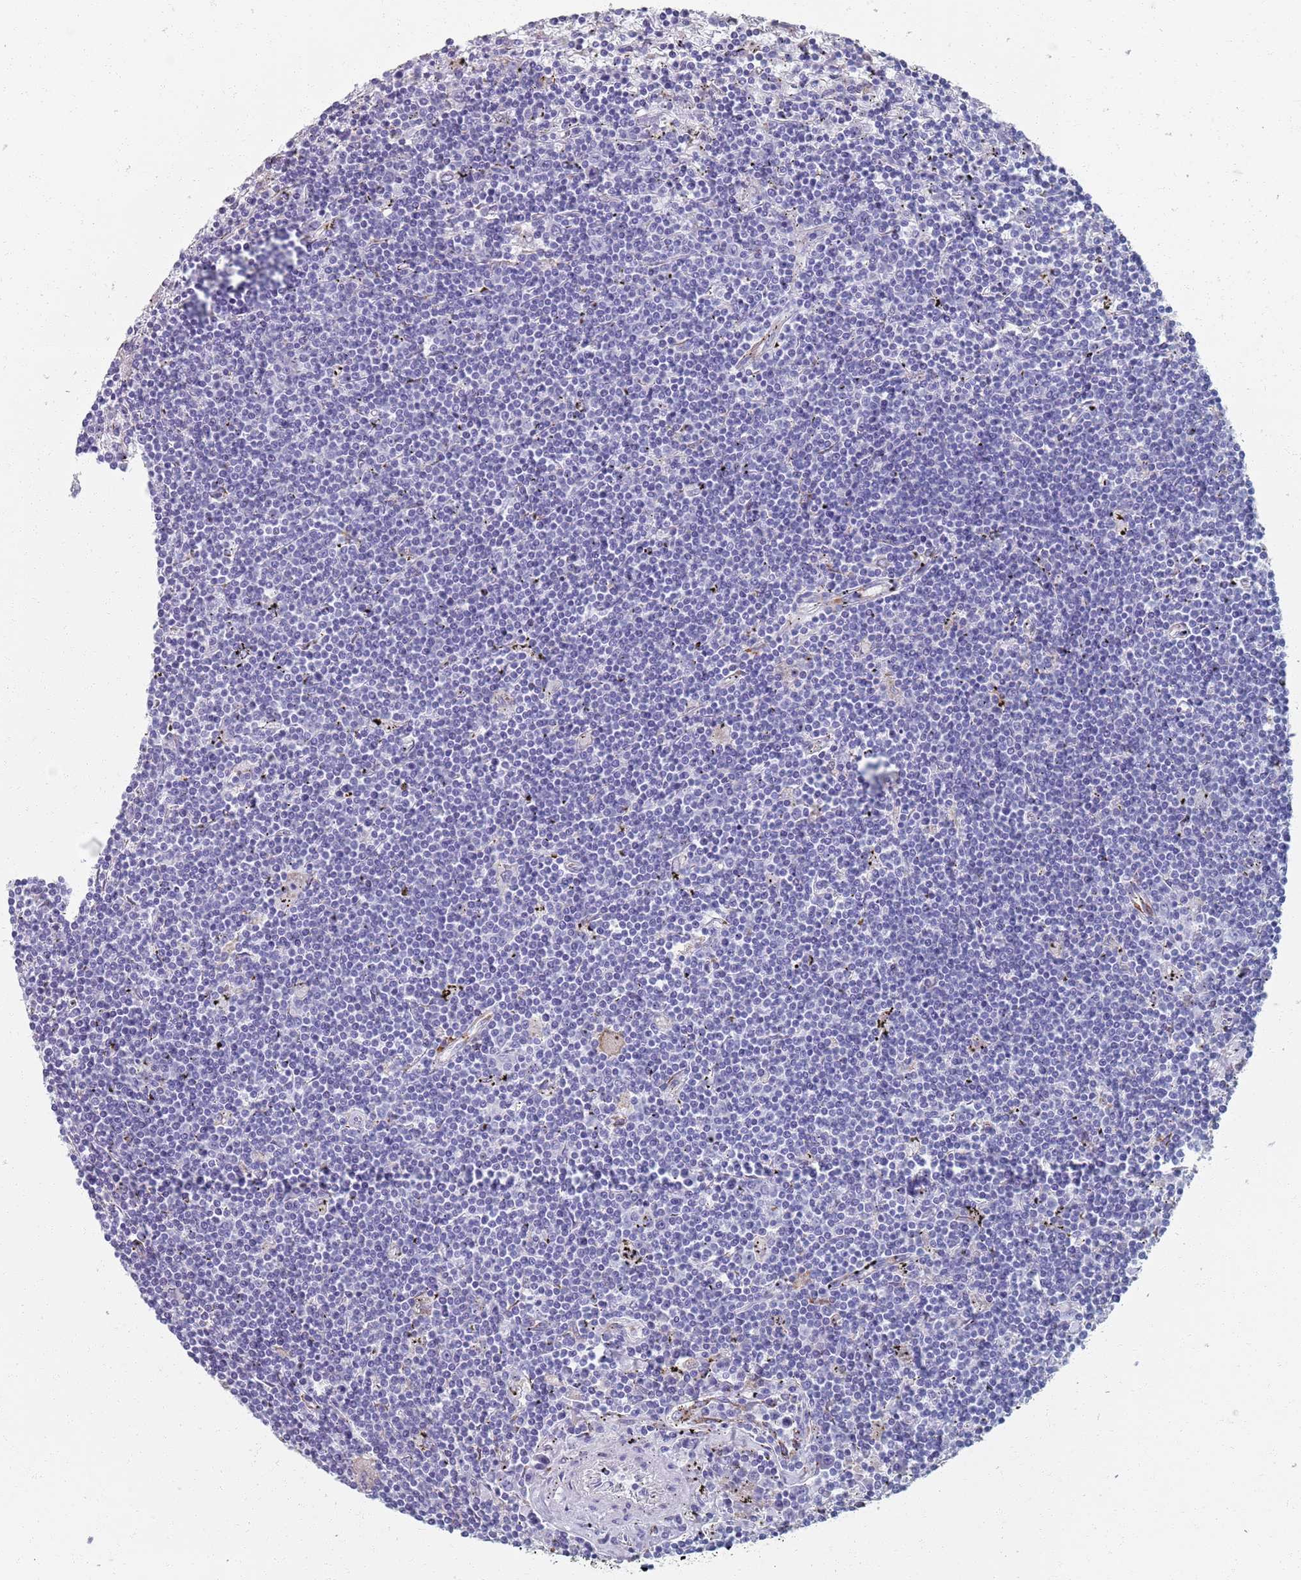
{"staining": {"intensity": "negative", "quantity": "none", "location": "none"}, "tissue": "lymphoma", "cell_type": "Tumor cells", "image_type": "cancer", "snomed": [{"axis": "morphology", "description": "Malignant lymphoma, non-Hodgkin's type, Low grade"}, {"axis": "topography", "description": "Spleen"}], "caption": "The immunohistochemistry (IHC) histopathology image has no significant expression in tumor cells of lymphoma tissue.", "gene": "PLOD1", "patient": {"sex": "male", "age": 76}}